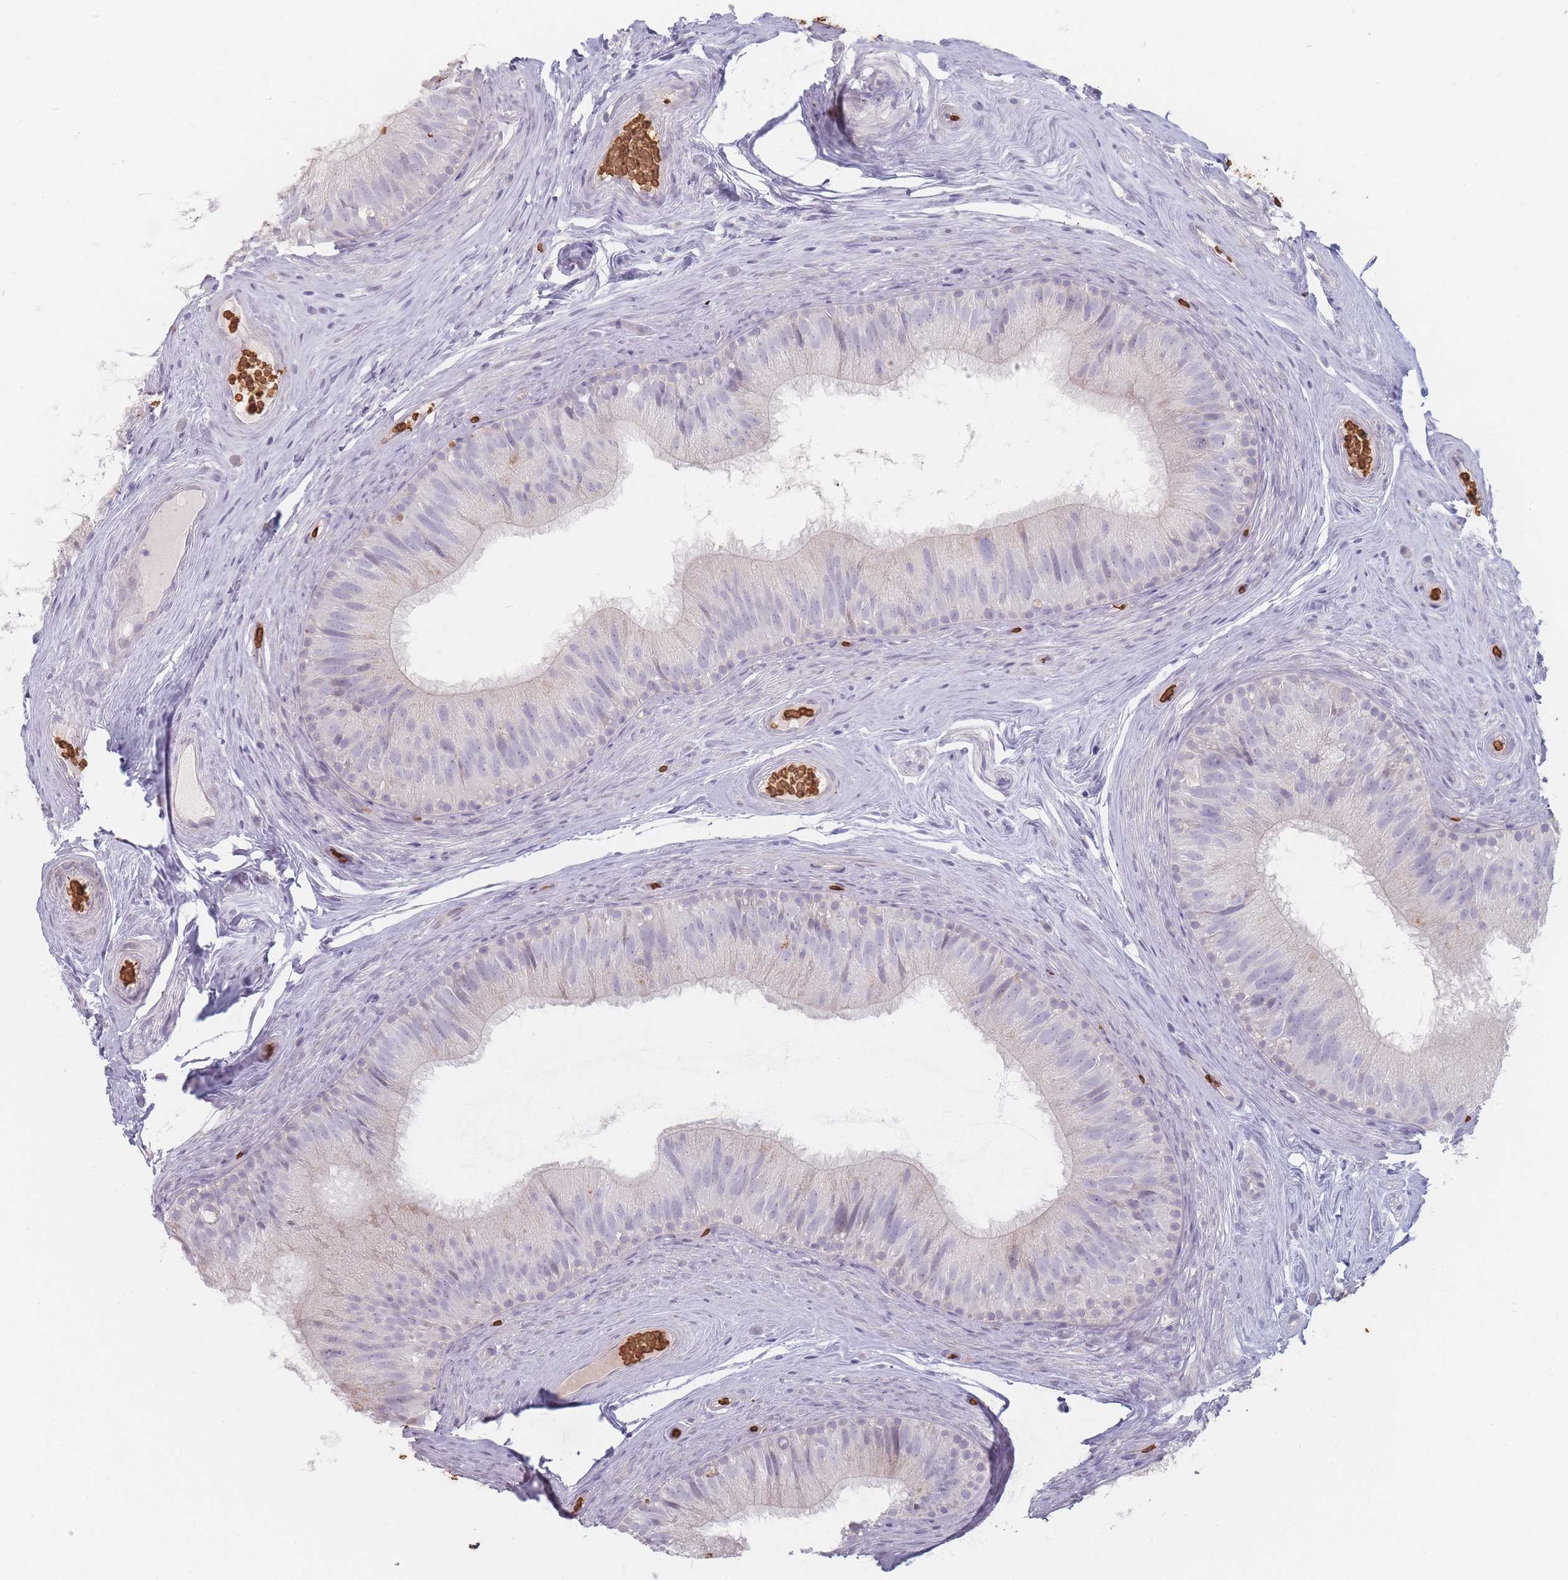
{"staining": {"intensity": "weak", "quantity": "<25%", "location": "cytoplasmic/membranous"}, "tissue": "epididymis", "cell_type": "Glandular cells", "image_type": "normal", "snomed": [{"axis": "morphology", "description": "Normal tissue, NOS"}, {"axis": "topography", "description": "Epididymis"}], "caption": "Human epididymis stained for a protein using immunohistochemistry demonstrates no positivity in glandular cells.", "gene": "SLC2A6", "patient": {"sex": "male", "age": 34}}